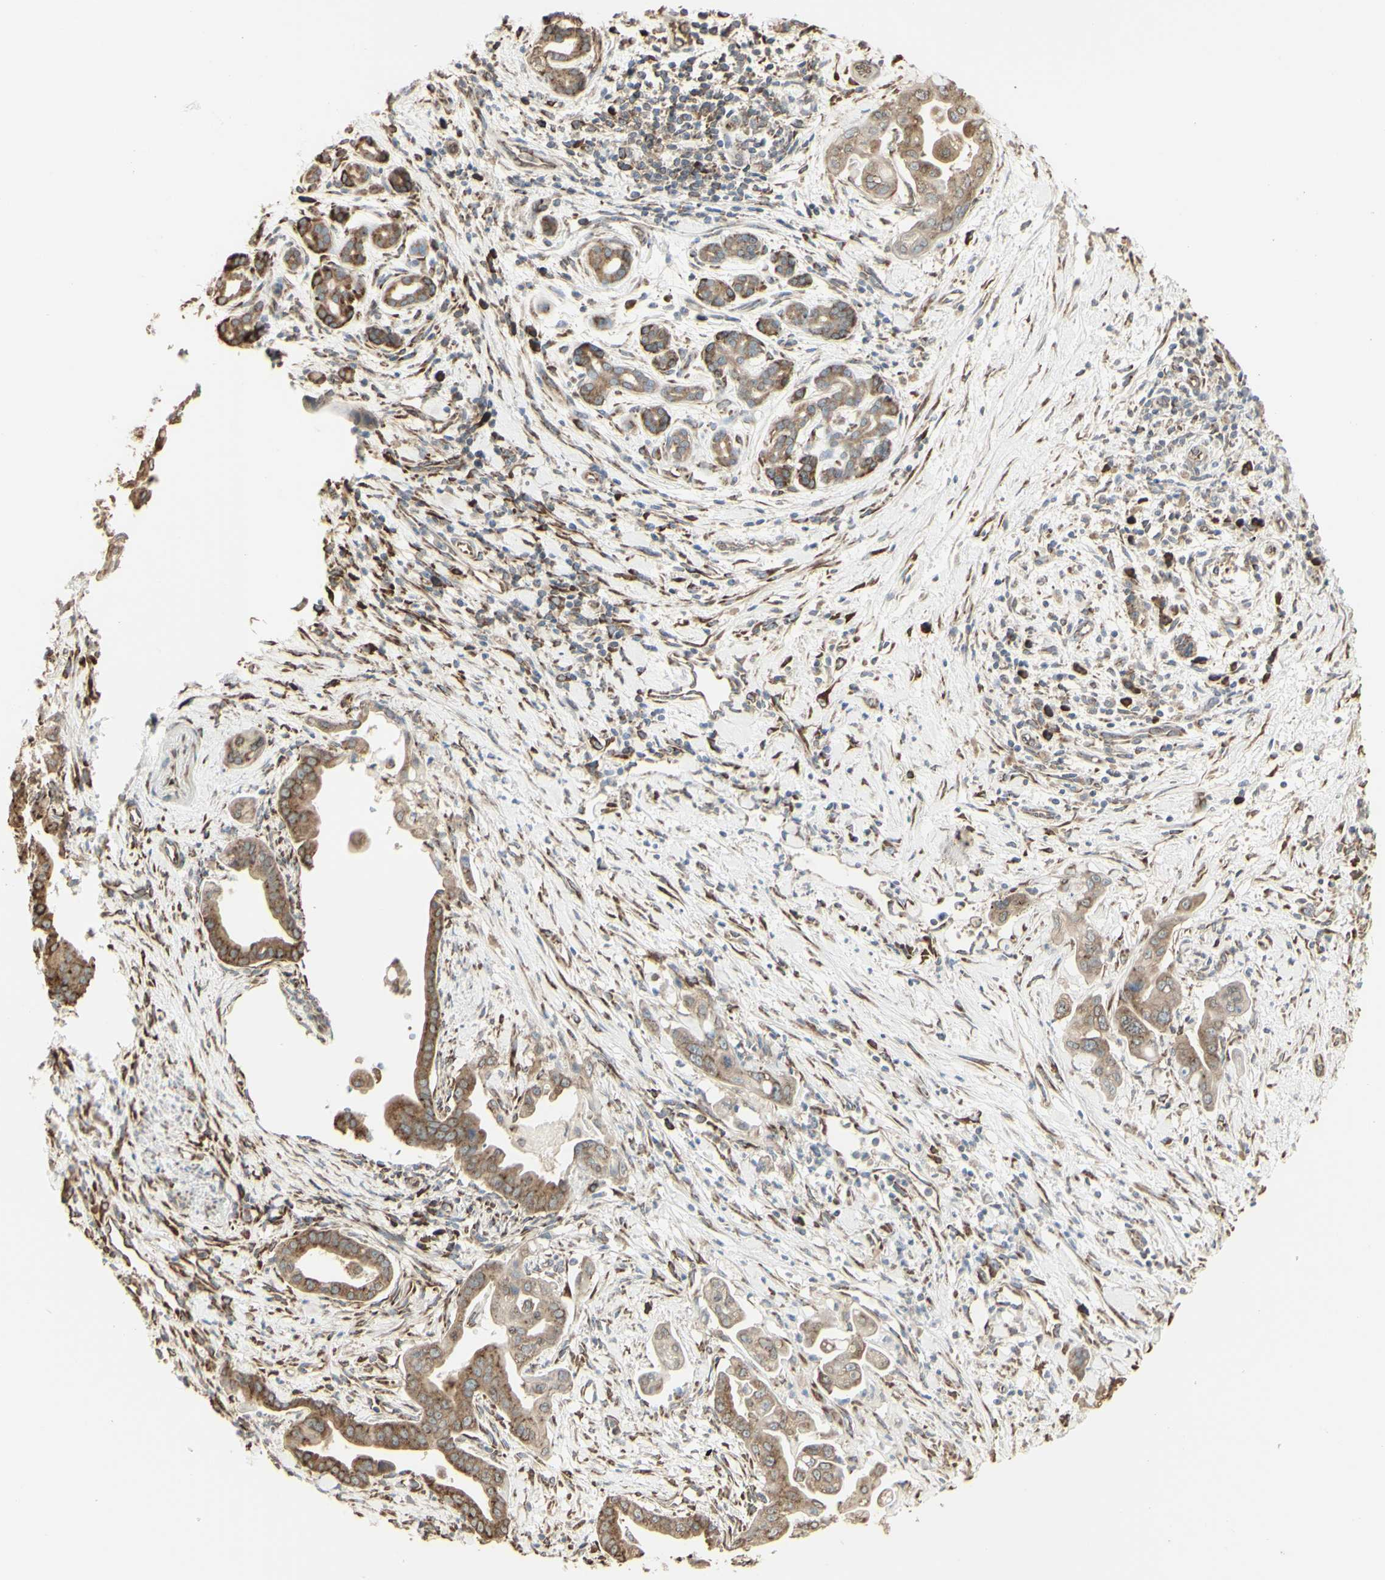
{"staining": {"intensity": "moderate", "quantity": ">75%", "location": "cytoplasmic/membranous"}, "tissue": "pancreatic cancer", "cell_type": "Tumor cells", "image_type": "cancer", "snomed": [{"axis": "morphology", "description": "Adenocarcinoma, NOS"}, {"axis": "topography", "description": "Pancreas"}], "caption": "Immunohistochemical staining of adenocarcinoma (pancreatic) demonstrates medium levels of moderate cytoplasmic/membranous positivity in approximately >75% of tumor cells.", "gene": "EEF1B2", "patient": {"sex": "female", "age": 75}}